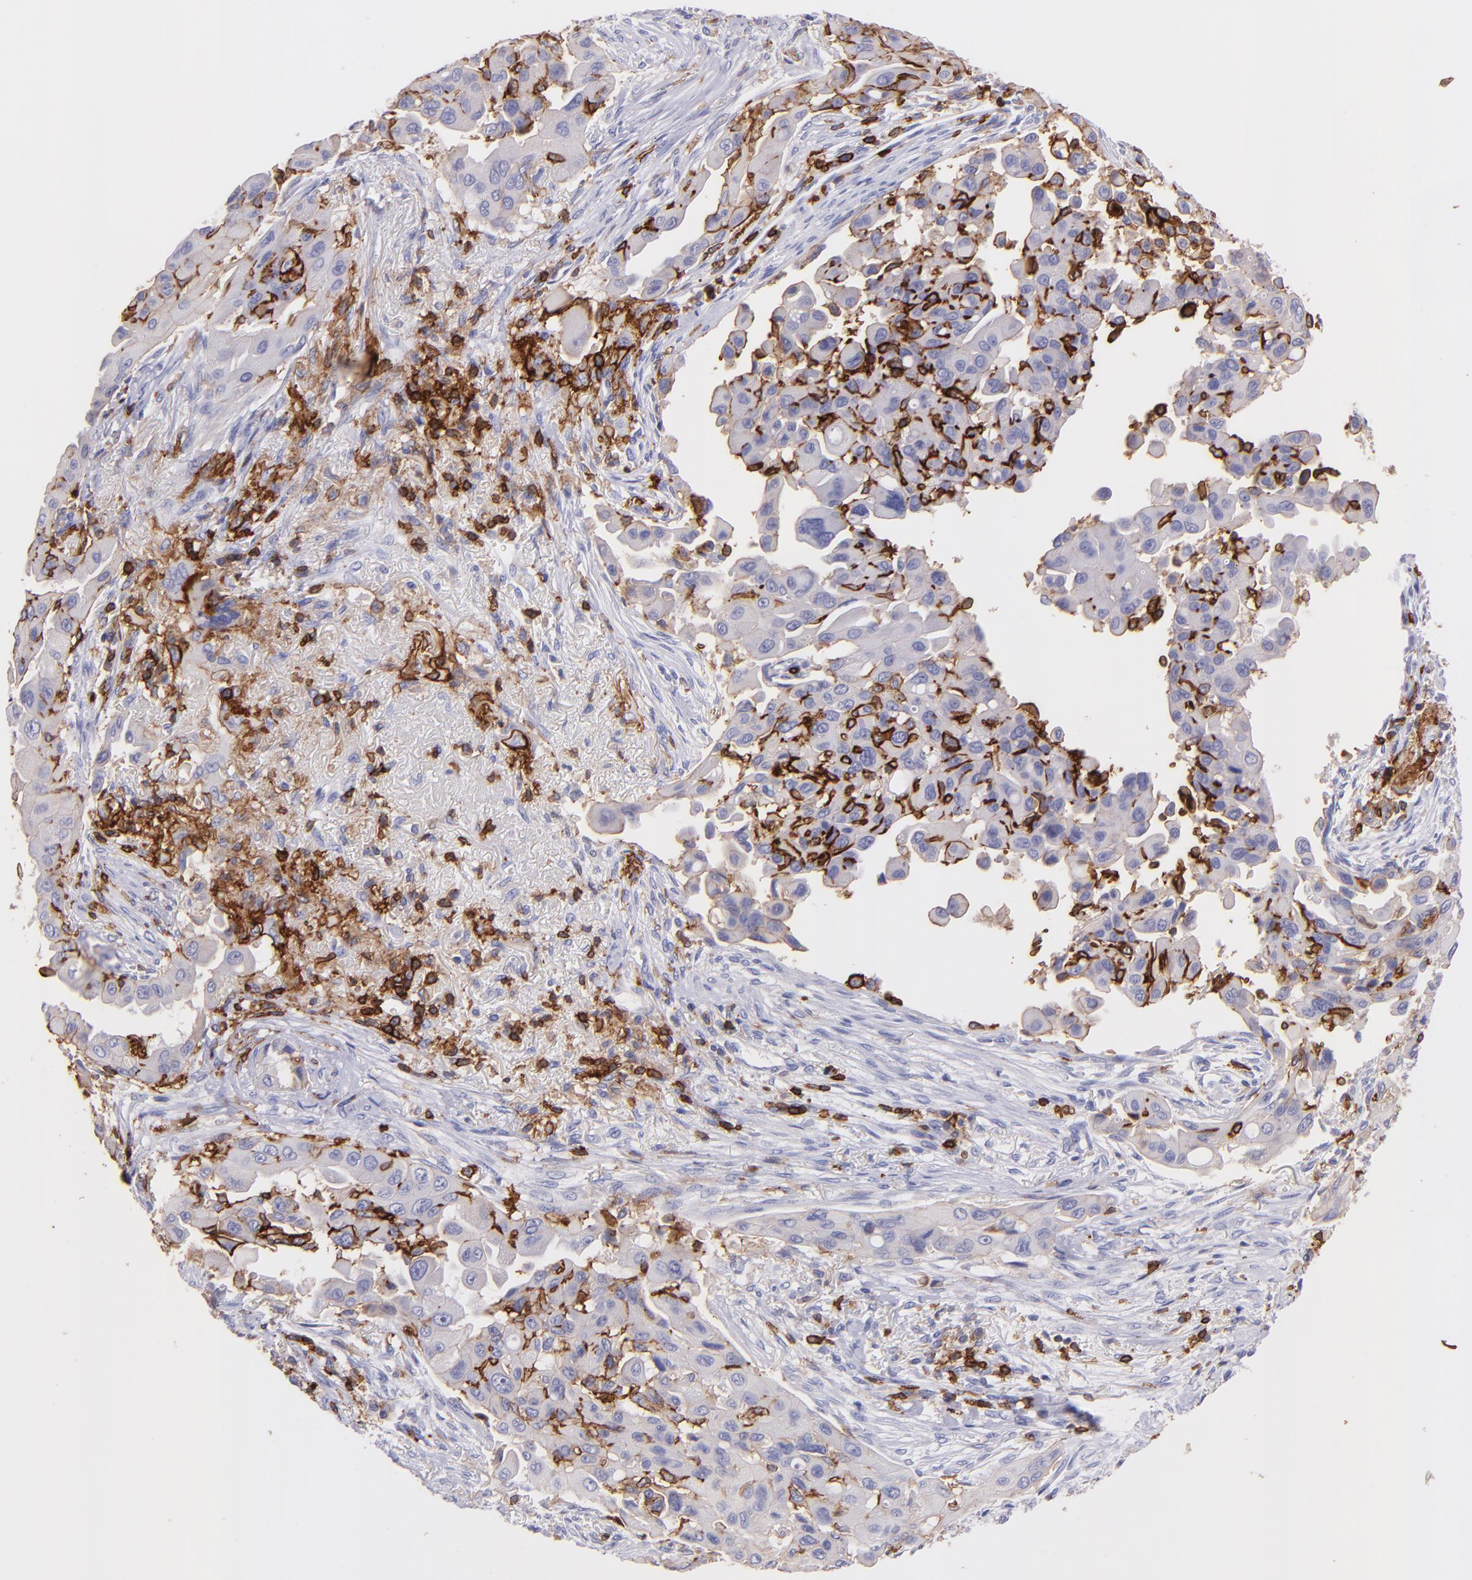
{"staining": {"intensity": "weak", "quantity": "<25%", "location": "cytoplasmic/membranous"}, "tissue": "lung cancer", "cell_type": "Tumor cells", "image_type": "cancer", "snomed": [{"axis": "morphology", "description": "Adenocarcinoma, NOS"}, {"axis": "topography", "description": "Lung"}], "caption": "High power microscopy image of an IHC photomicrograph of lung cancer (adenocarcinoma), revealing no significant expression in tumor cells. (DAB immunohistochemistry (IHC), high magnification).", "gene": "SPN", "patient": {"sex": "male", "age": 68}}